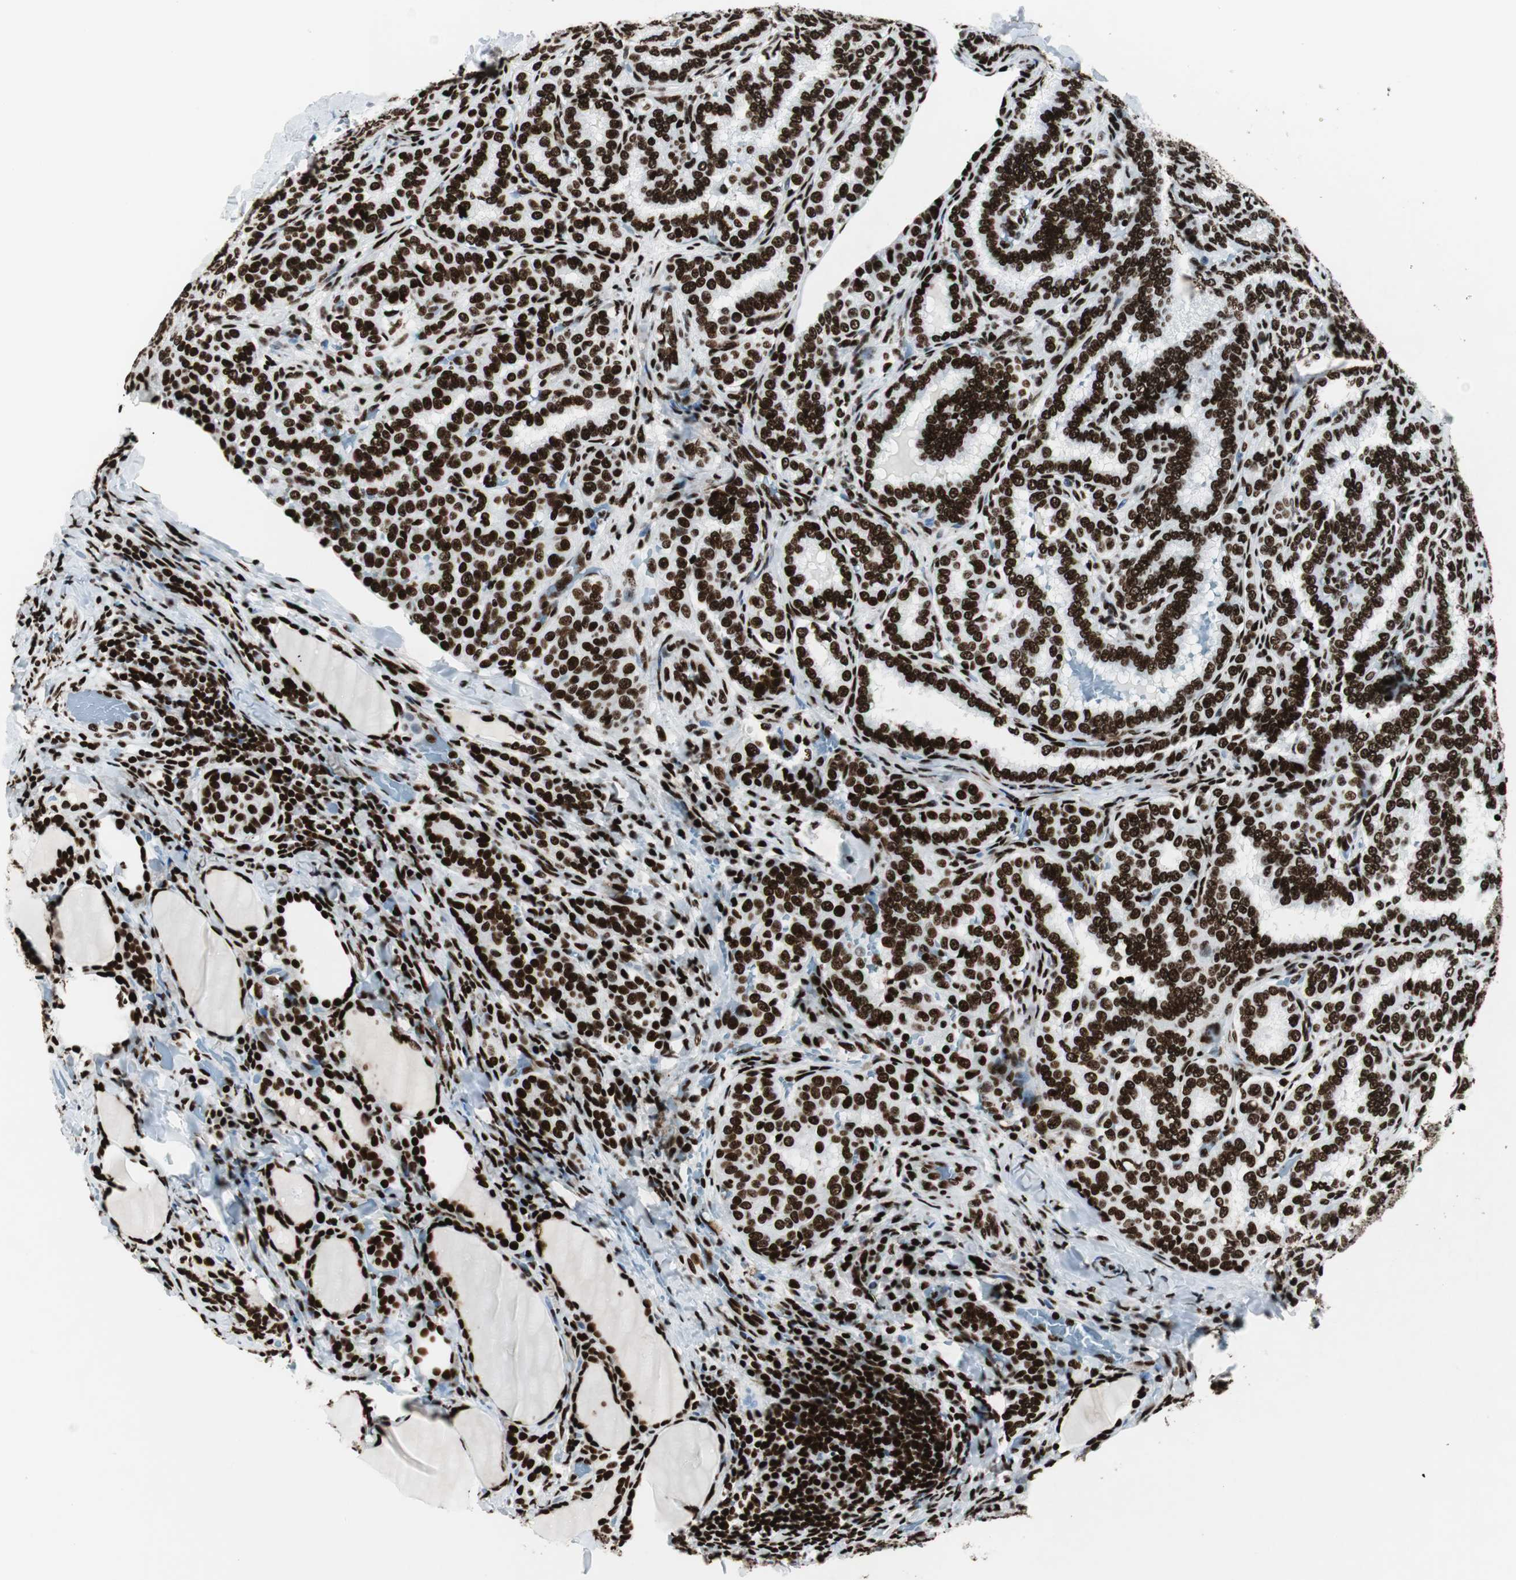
{"staining": {"intensity": "strong", "quantity": ">75%", "location": "nuclear"}, "tissue": "thyroid cancer", "cell_type": "Tumor cells", "image_type": "cancer", "snomed": [{"axis": "morphology", "description": "Normal tissue, NOS"}, {"axis": "morphology", "description": "Papillary adenocarcinoma, NOS"}, {"axis": "topography", "description": "Thyroid gland"}], "caption": "Thyroid cancer (papillary adenocarcinoma) stained with a brown dye exhibits strong nuclear positive positivity in approximately >75% of tumor cells.", "gene": "NCL", "patient": {"sex": "female", "age": 30}}